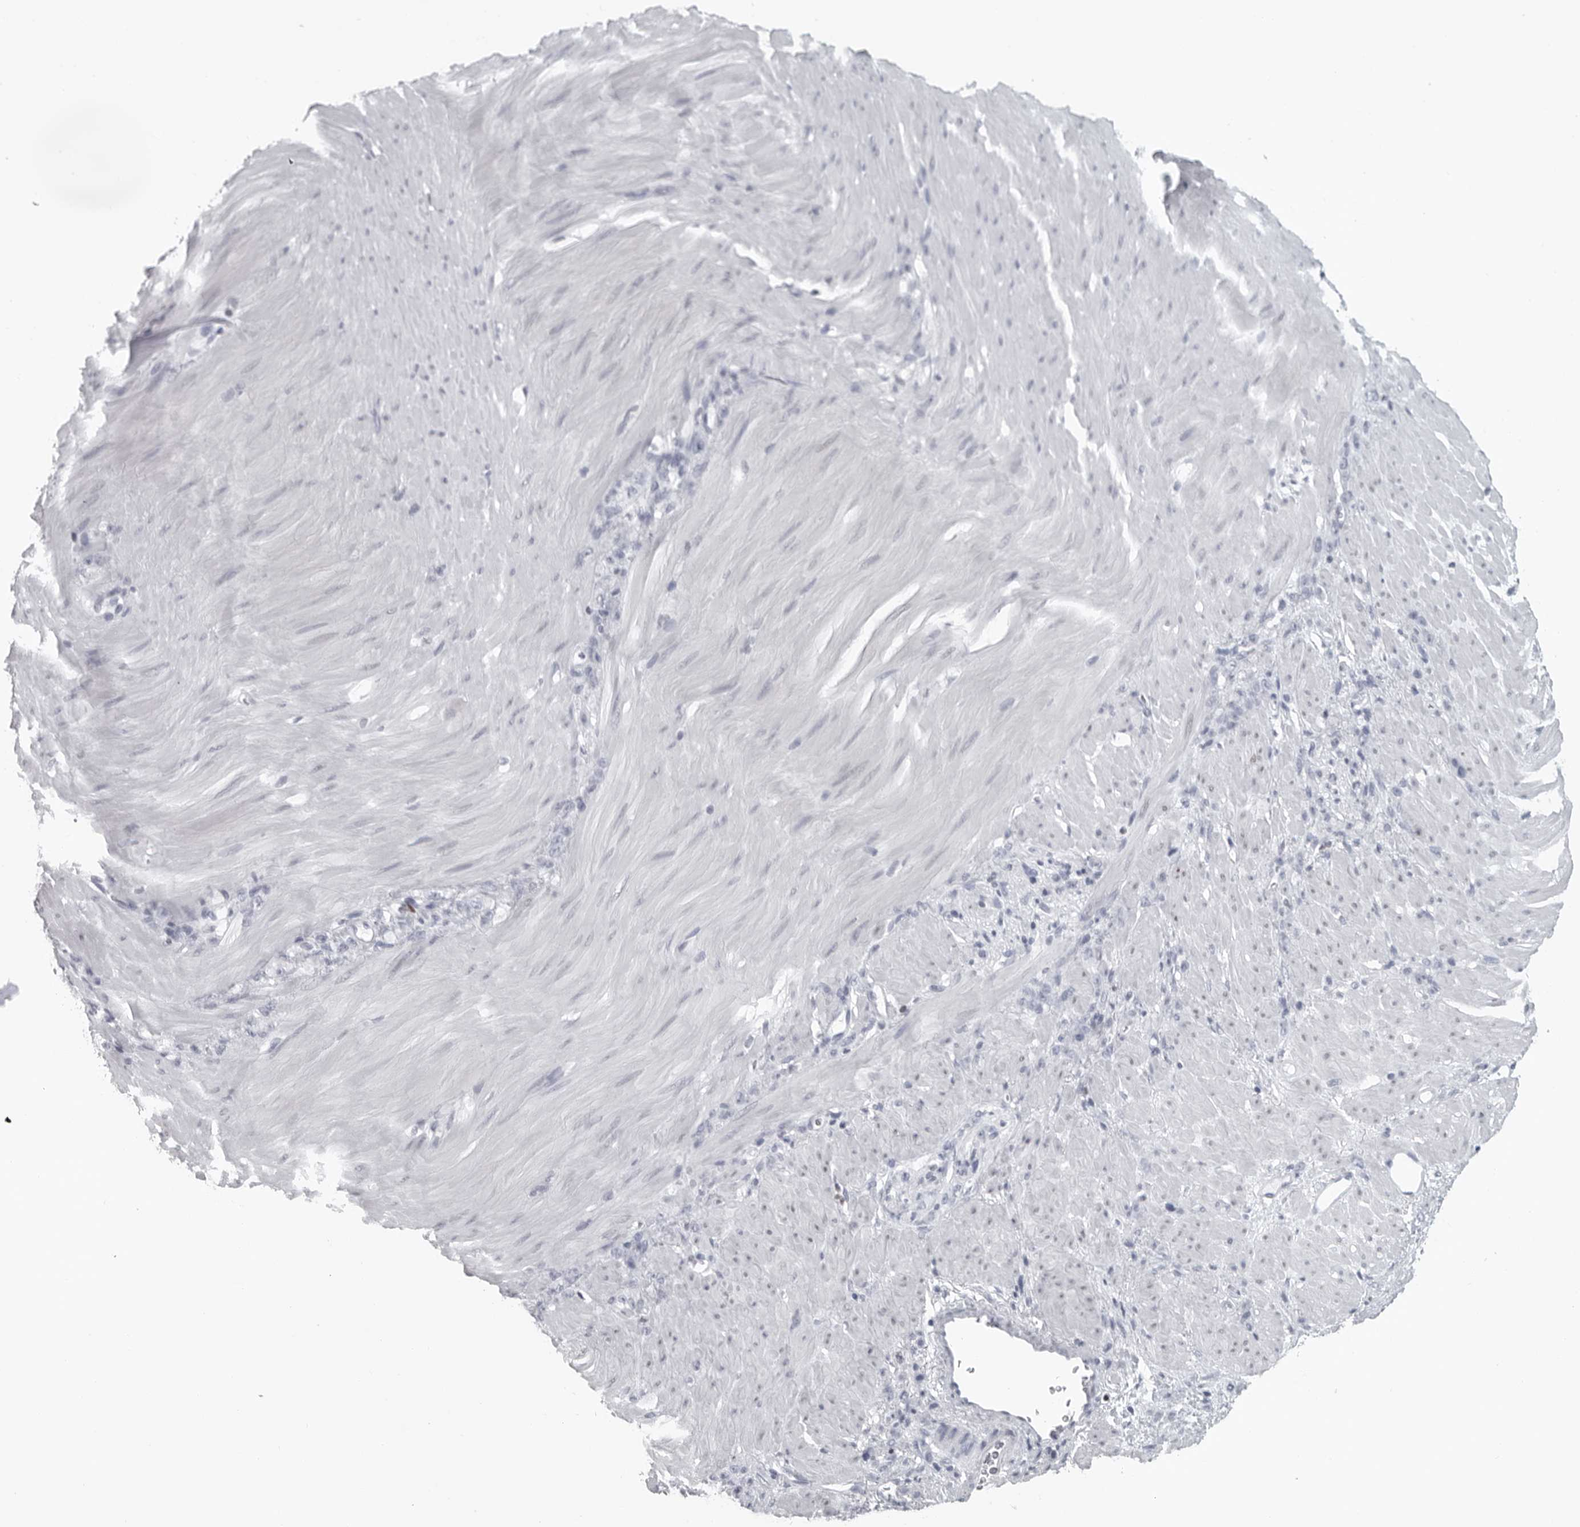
{"staining": {"intensity": "negative", "quantity": "none", "location": "none"}, "tissue": "stomach cancer", "cell_type": "Tumor cells", "image_type": "cancer", "snomed": [{"axis": "morphology", "description": "Normal tissue, NOS"}, {"axis": "morphology", "description": "Adenocarcinoma, NOS"}, {"axis": "topography", "description": "Stomach"}], "caption": "IHC of human stomach adenocarcinoma reveals no positivity in tumor cells.", "gene": "SATB2", "patient": {"sex": "male", "age": 82}}